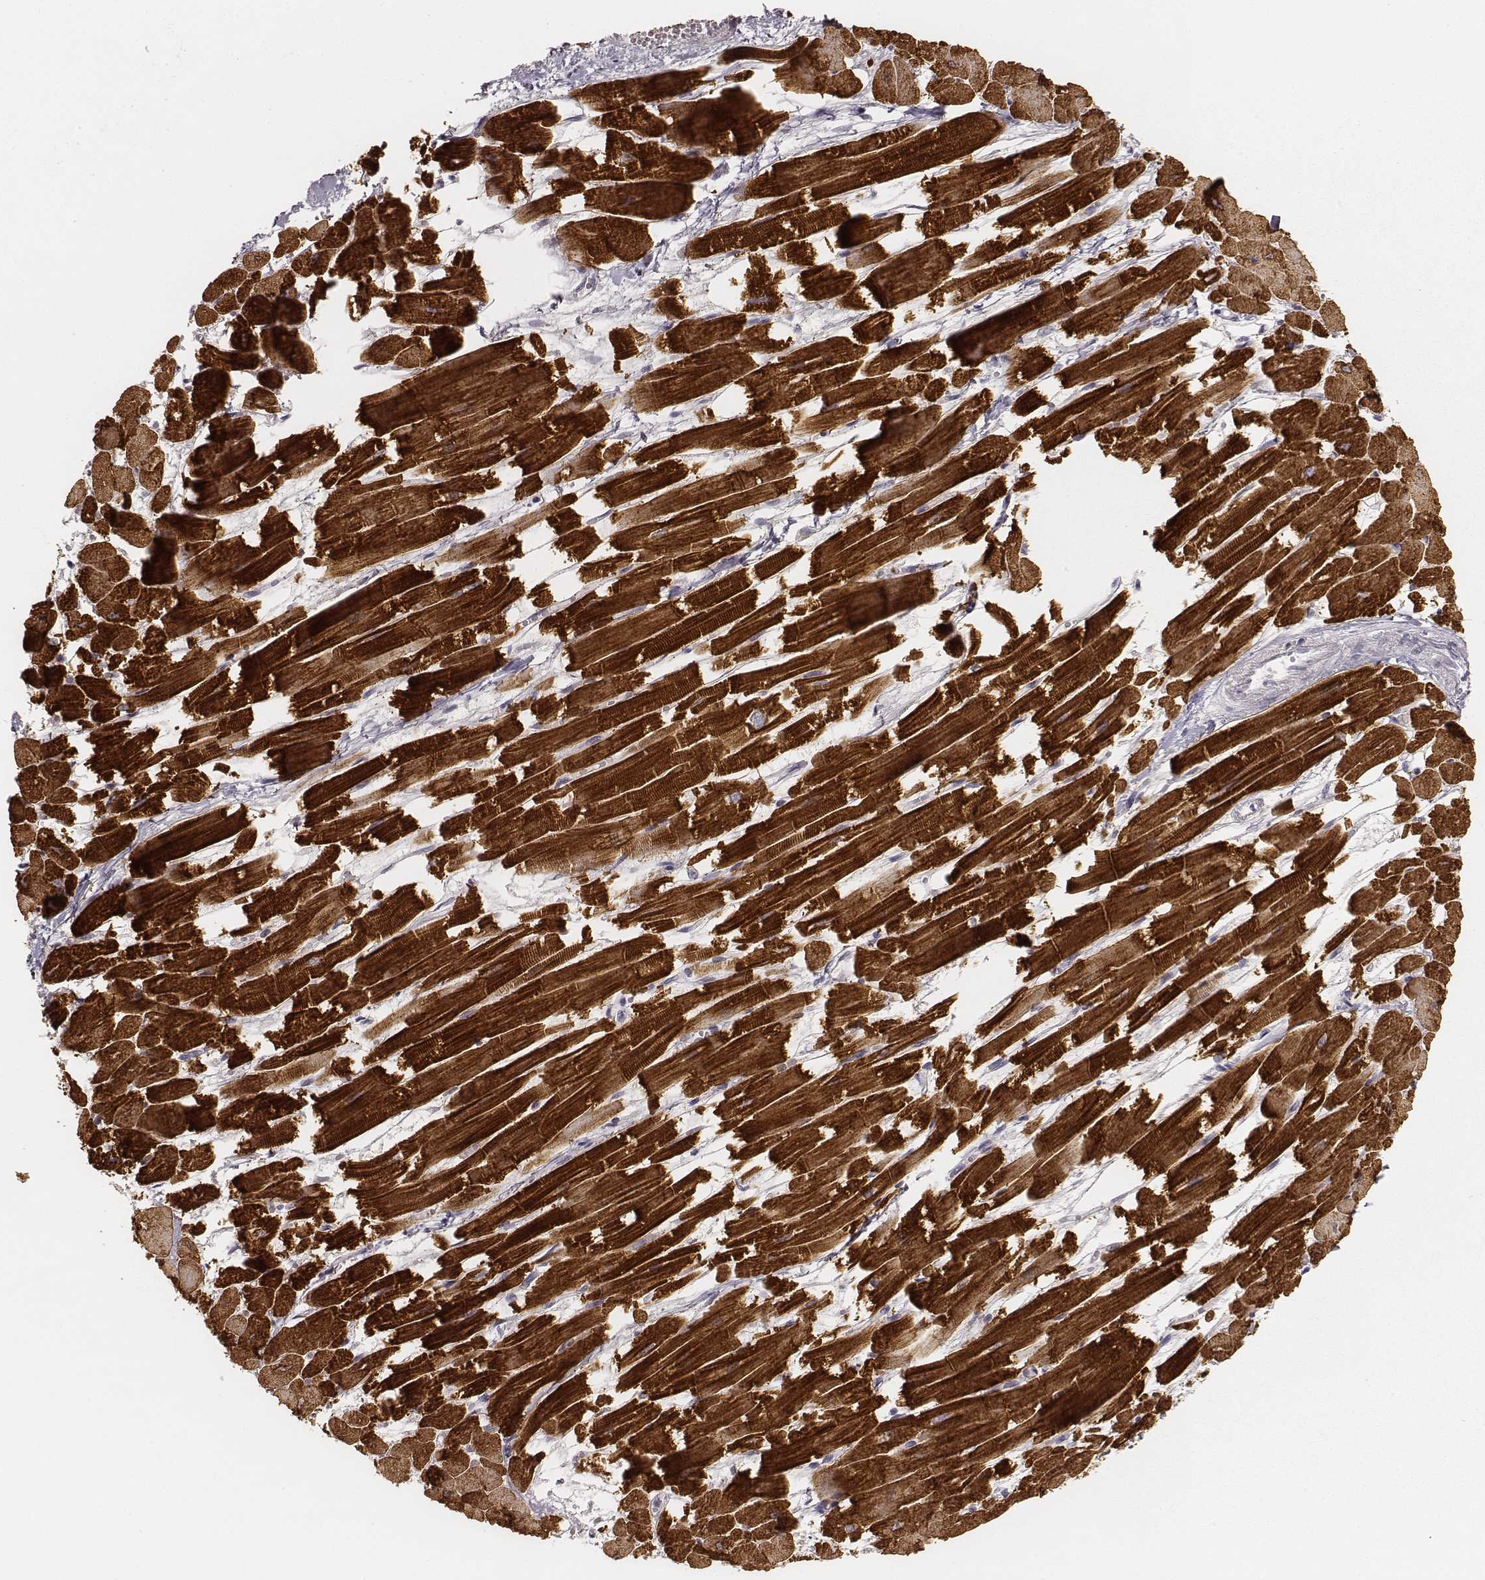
{"staining": {"intensity": "strong", "quantity": ">75%", "location": "cytoplasmic/membranous"}, "tissue": "heart muscle", "cell_type": "Cardiomyocytes", "image_type": "normal", "snomed": [{"axis": "morphology", "description": "Normal tissue, NOS"}, {"axis": "topography", "description": "Heart"}], "caption": "A brown stain shows strong cytoplasmic/membranous positivity of a protein in cardiomyocytes of normal human heart muscle.", "gene": "MYH6", "patient": {"sex": "female", "age": 52}}